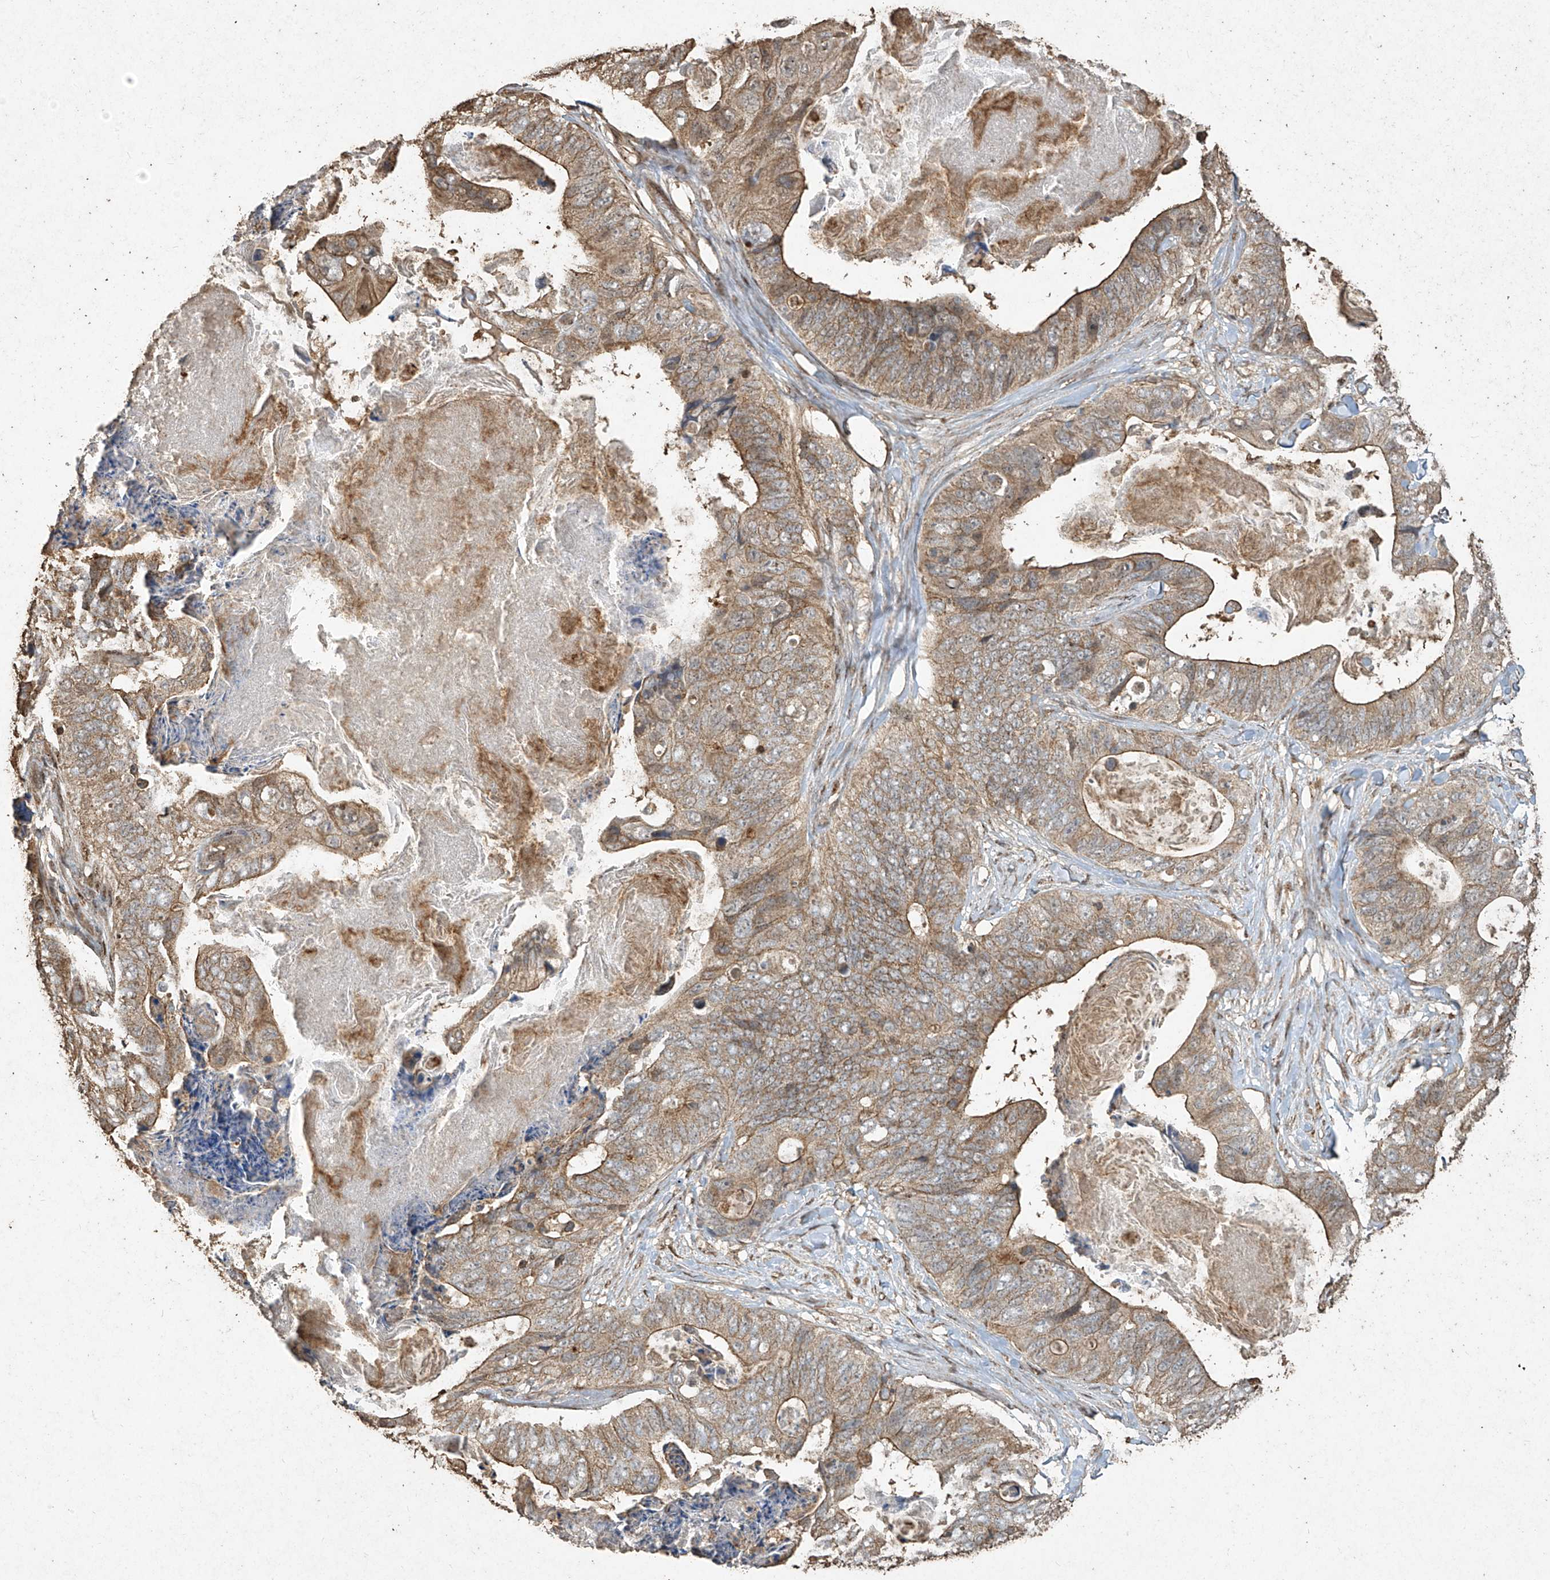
{"staining": {"intensity": "moderate", "quantity": ">75%", "location": "cytoplasmic/membranous"}, "tissue": "stomach cancer", "cell_type": "Tumor cells", "image_type": "cancer", "snomed": [{"axis": "morphology", "description": "Adenocarcinoma, NOS"}, {"axis": "topography", "description": "Stomach"}], "caption": "Human stomach adenocarcinoma stained for a protein (brown) exhibits moderate cytoplasmic/membranous positive positivity in approximately >75% of tumor cells.", "gene": "ERBB3", "patient": {"sex": "female", "age": 89}}